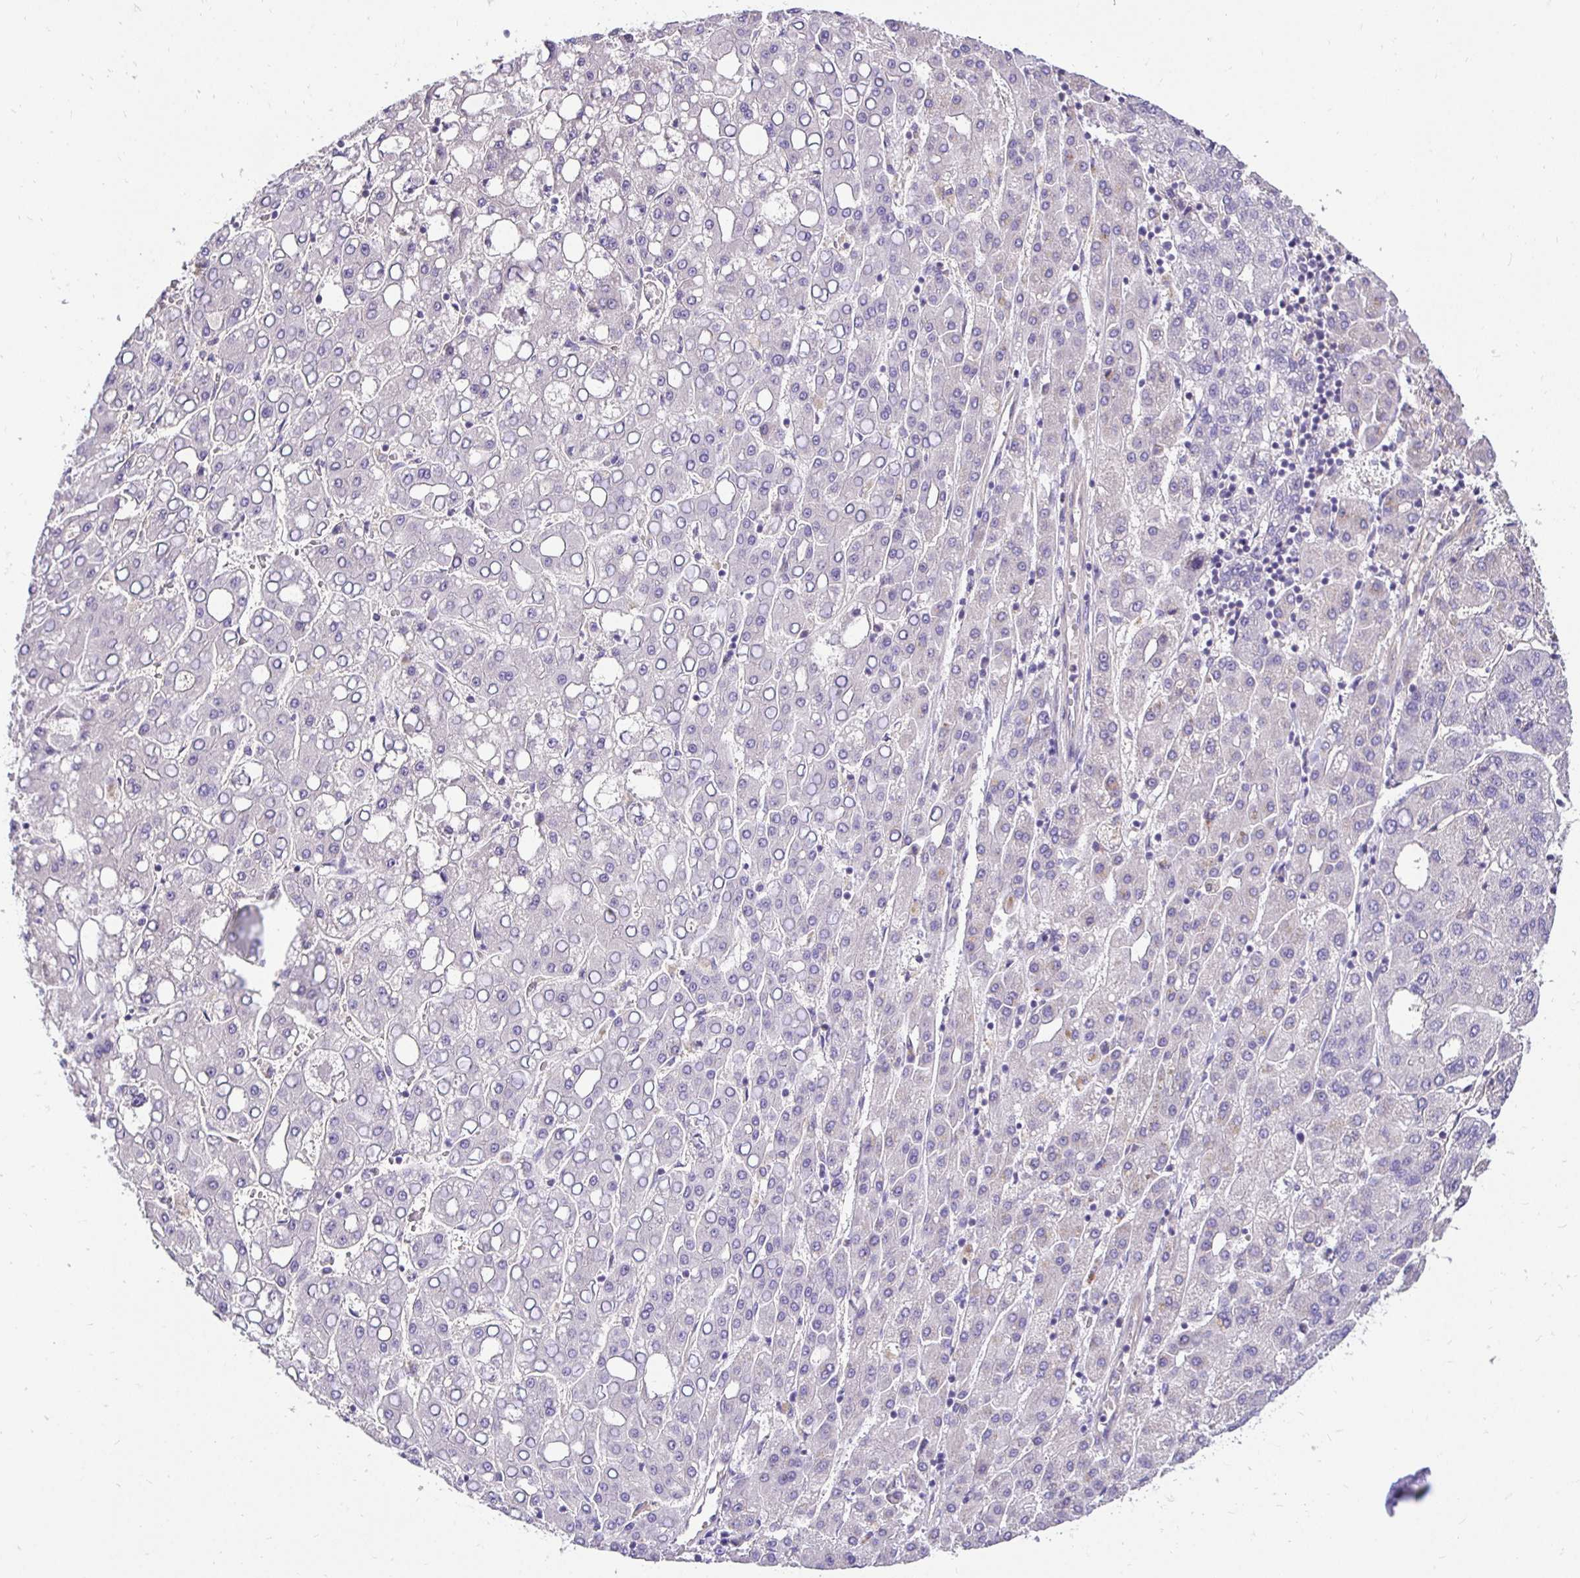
{"staining": {"intensity": "negative", "quantity": "none", "location": "none"}, "tissue": "liver cancer", "cell_type": "Tumor cells", "image_type": "cancer", "snomed": [{"axis": "morphology", "description": "Carcinoma, Hepatocellular, NOS"}, {"axis": "topography", "description": "Liver"}], "caption": "IHC photomicrograph of human liver cancer stained for a protein (brown), which shows no expression in tumor cells.", "gene": "SLC9A1", "patient": {"sex": "male", "age": 65}}